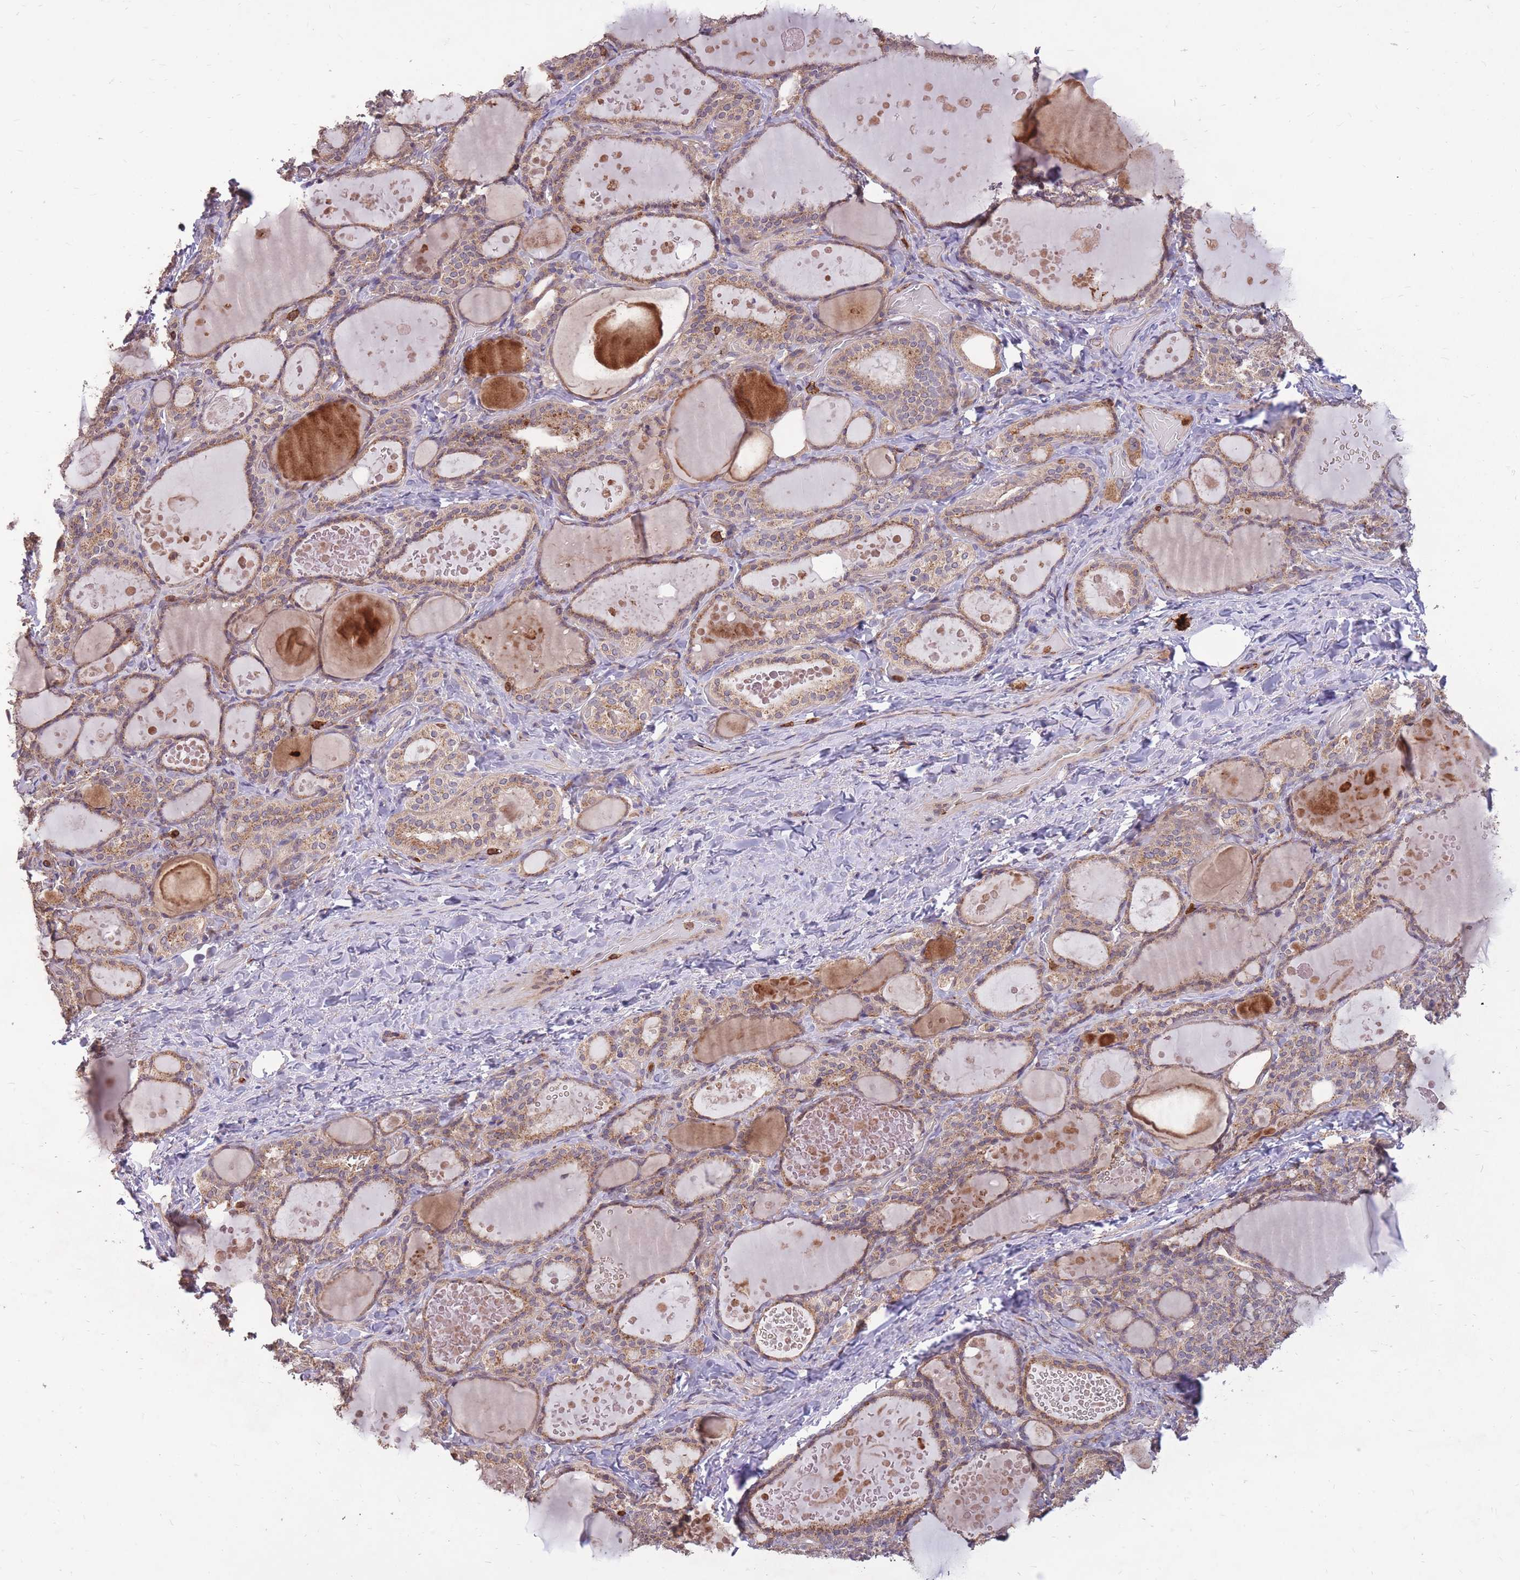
{"staining": {"intensity": "moderate", "quantity": ">75%", "location": "cytoplasmic/membranous"}, "tissue": "thyroid gland", "cell_type": "Glandular cells", "image_type": "normal", "snomed": [{"axis": "morphology", "description": "Normal tissue, NOS"}, {"axis": "topography", "description": "Thyroid gland"}], "caption": "The photomicrograph reveals a brown stain indicating the presence of a protein in the cytoplasmic/membranous of glandular cells in thyroid gland. (DAB IHC, brown staining for protein, blue staining for nuclei).", "gene": "IGF2BP2", "patient": {"sex": "female", "age": 46}}